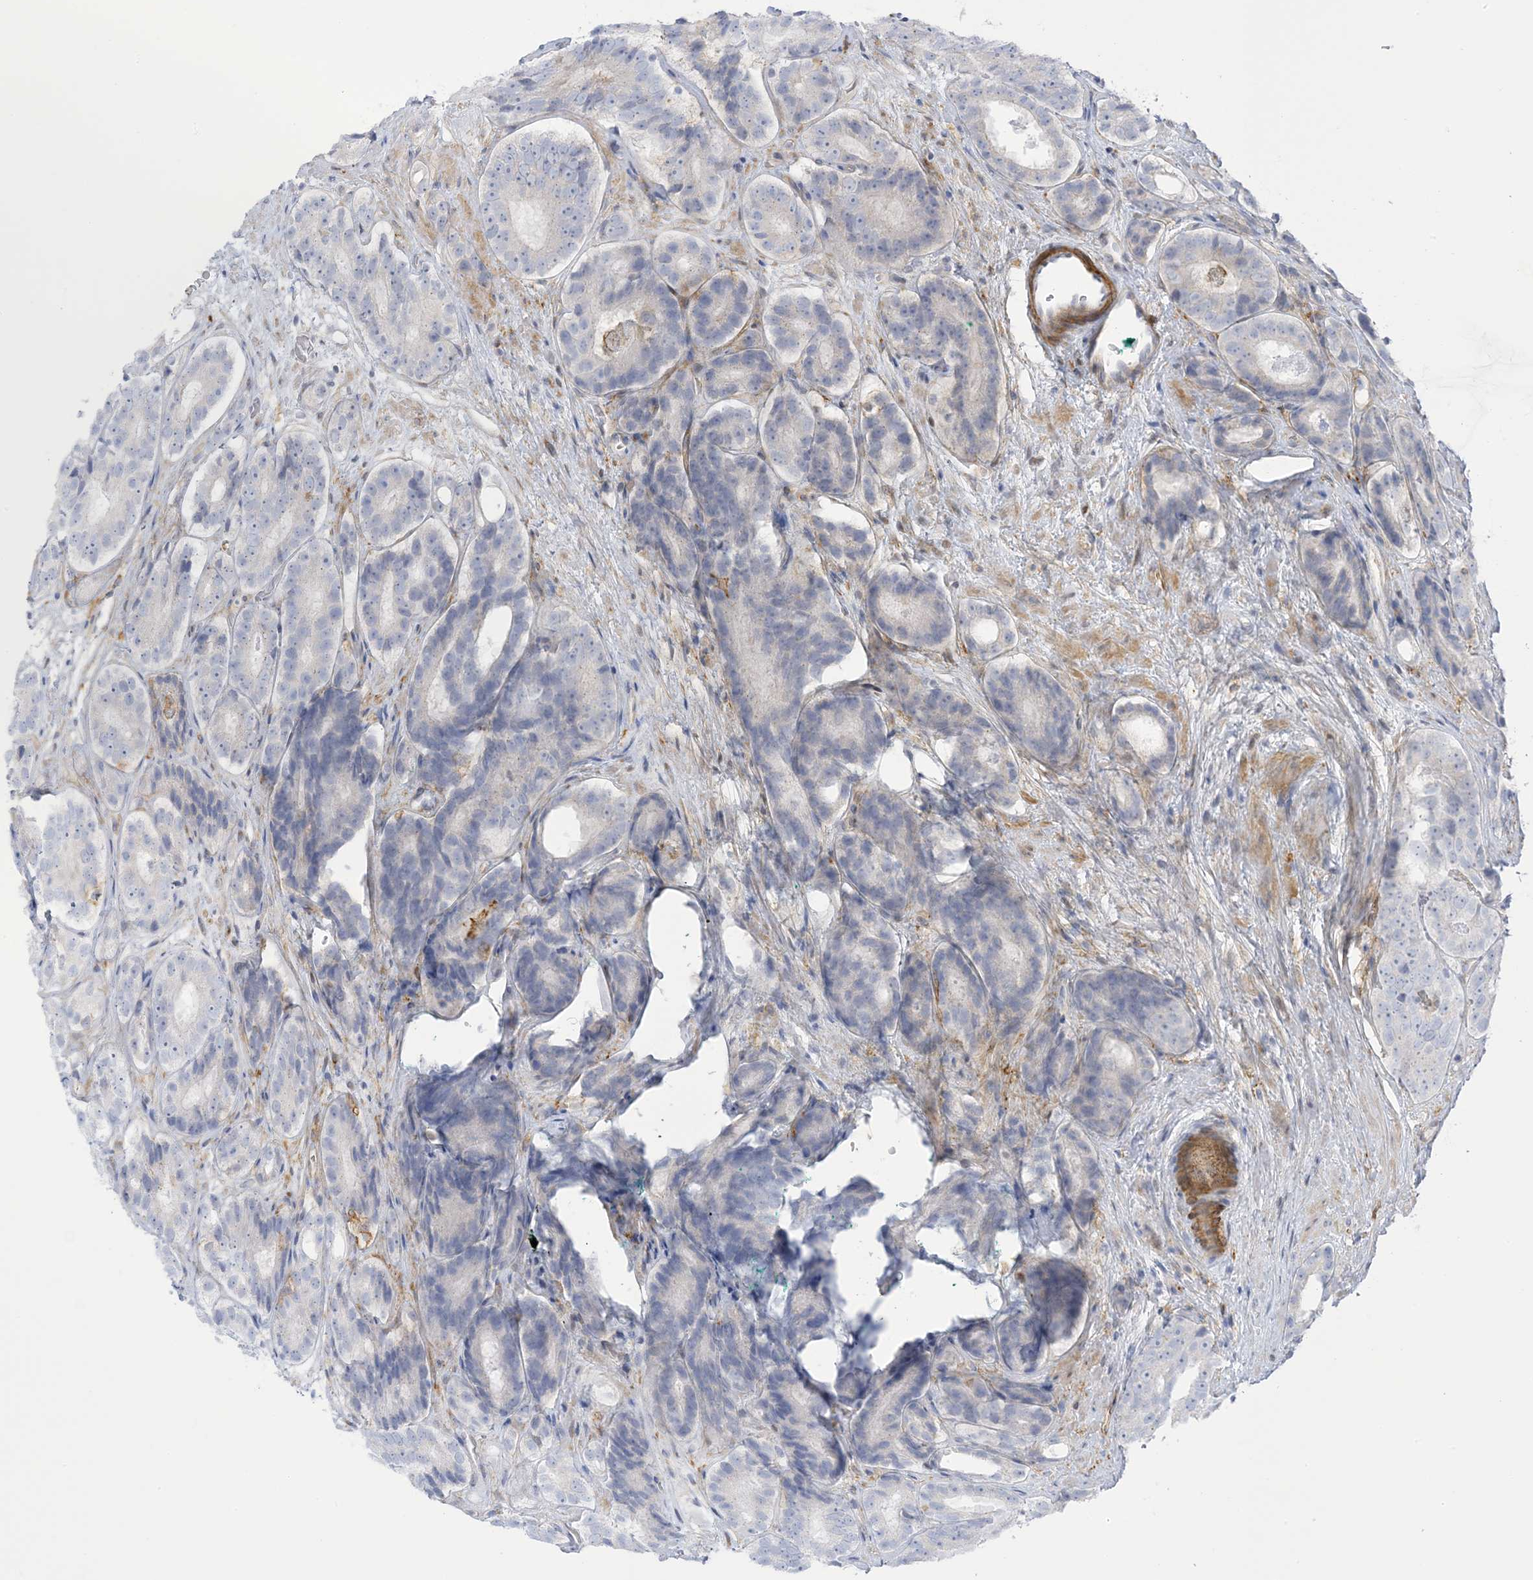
{"staining": {"intensity": "negative", "quantity": "none", "location": "none"}, "tissue": "prostate cancer", "cell_type": "Tumor cells", "image_type": "cancer", "snomed": [{"axis": "morphology", "description": "Adenocarcinoma, High grade"}, {"axis": "topography", "description": "Prostate"}], "caption": "The micrograph reveals no staining of tumor cells in prostate adenocarcinoma (high-grade). Nuclei are stained in blue.", "gene": "ICMT", "patient": {"sex": "male", "age": 56}}